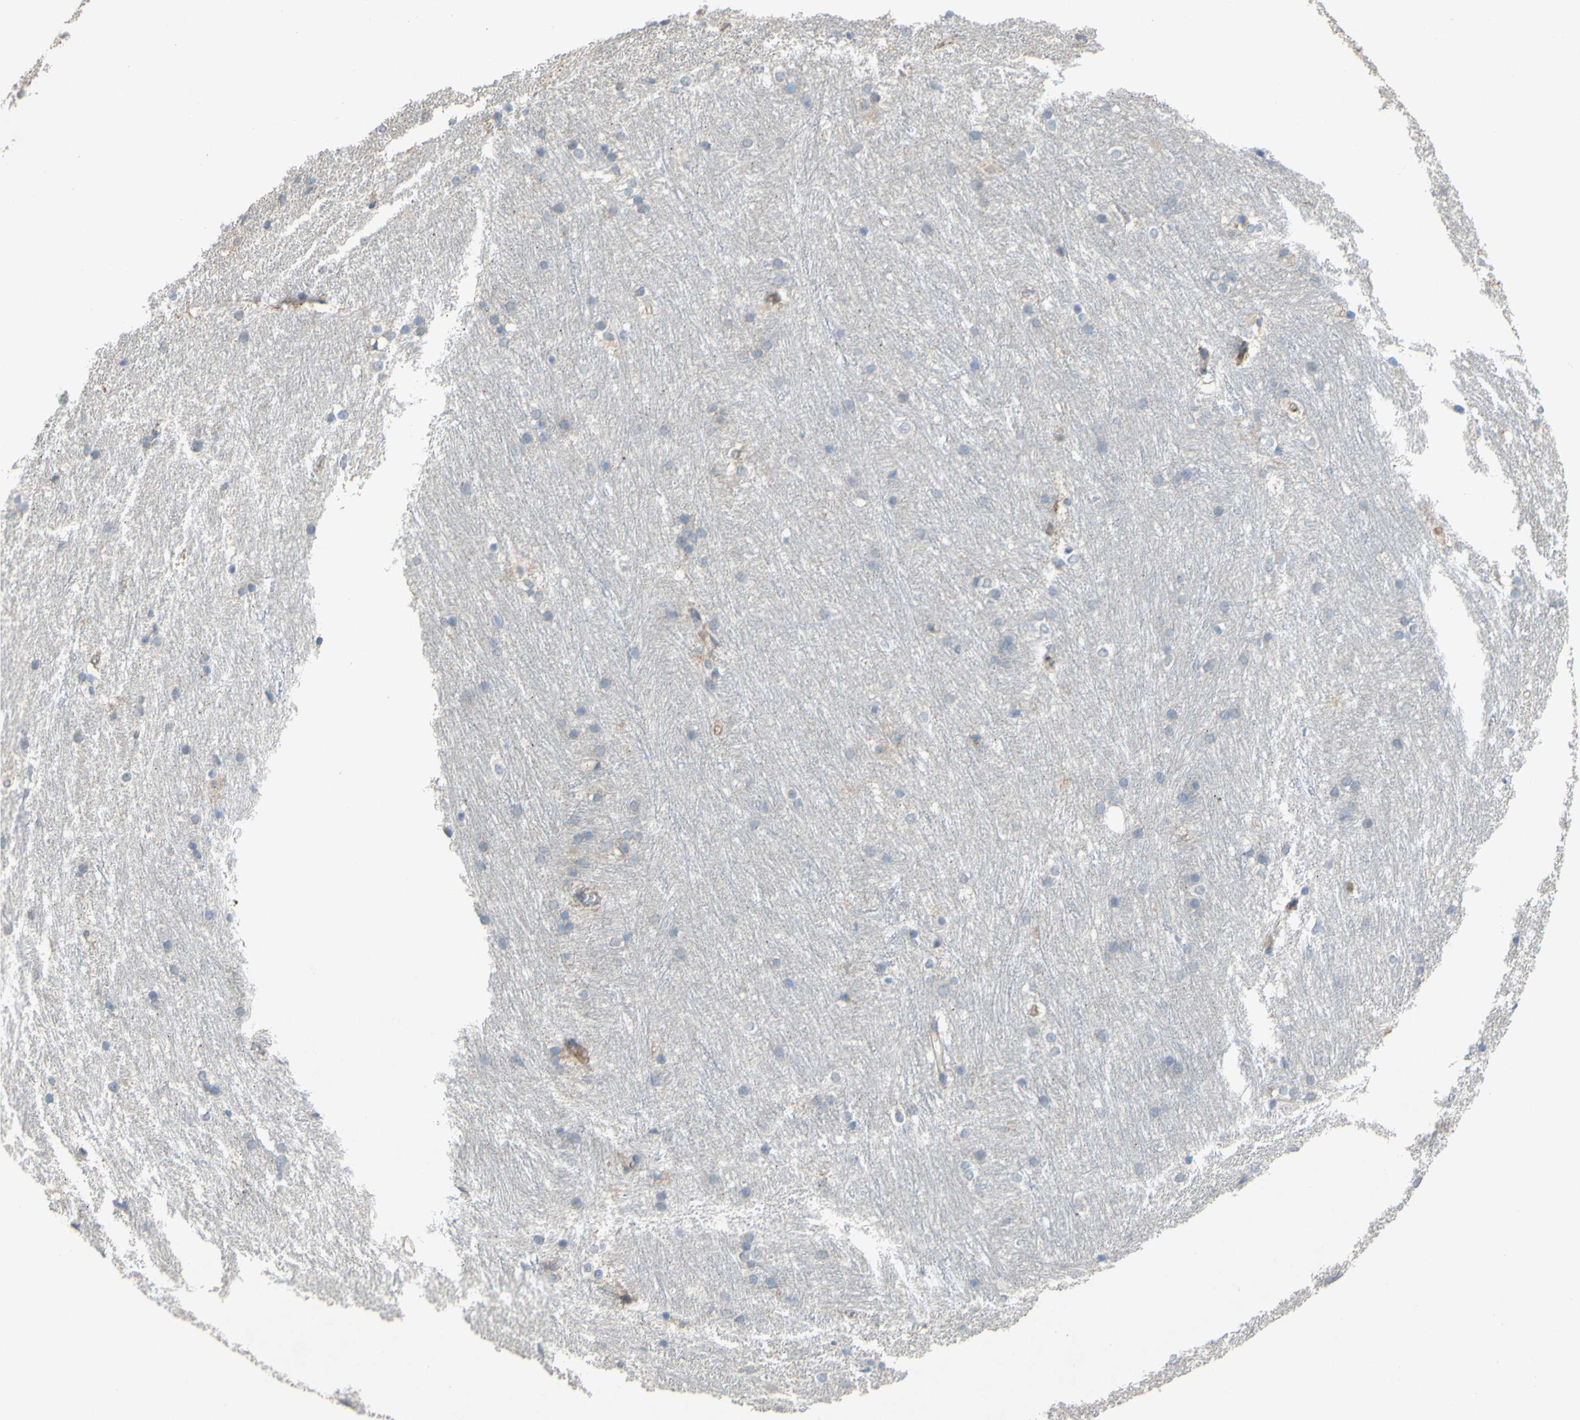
{"staining": {"intensity": "negative", "quantity": "none", "location": "none"}, "tissue": "caudate", "cell_type": "Glial cells", "image_type": "normal", "snomed": [{"axis": "morphology", "description": "Normal tissue, NOS"}, {"axis": "topography", "description": "Lateral ventricle wall"}], "caption": "DAB (3,3'-diaminobenzidine) immunohistochemical staining of benign human caudate reveals no significant expression in glial cells.", "gene": "CDCP1", "patient": {"sex": "female", "age": 19}}